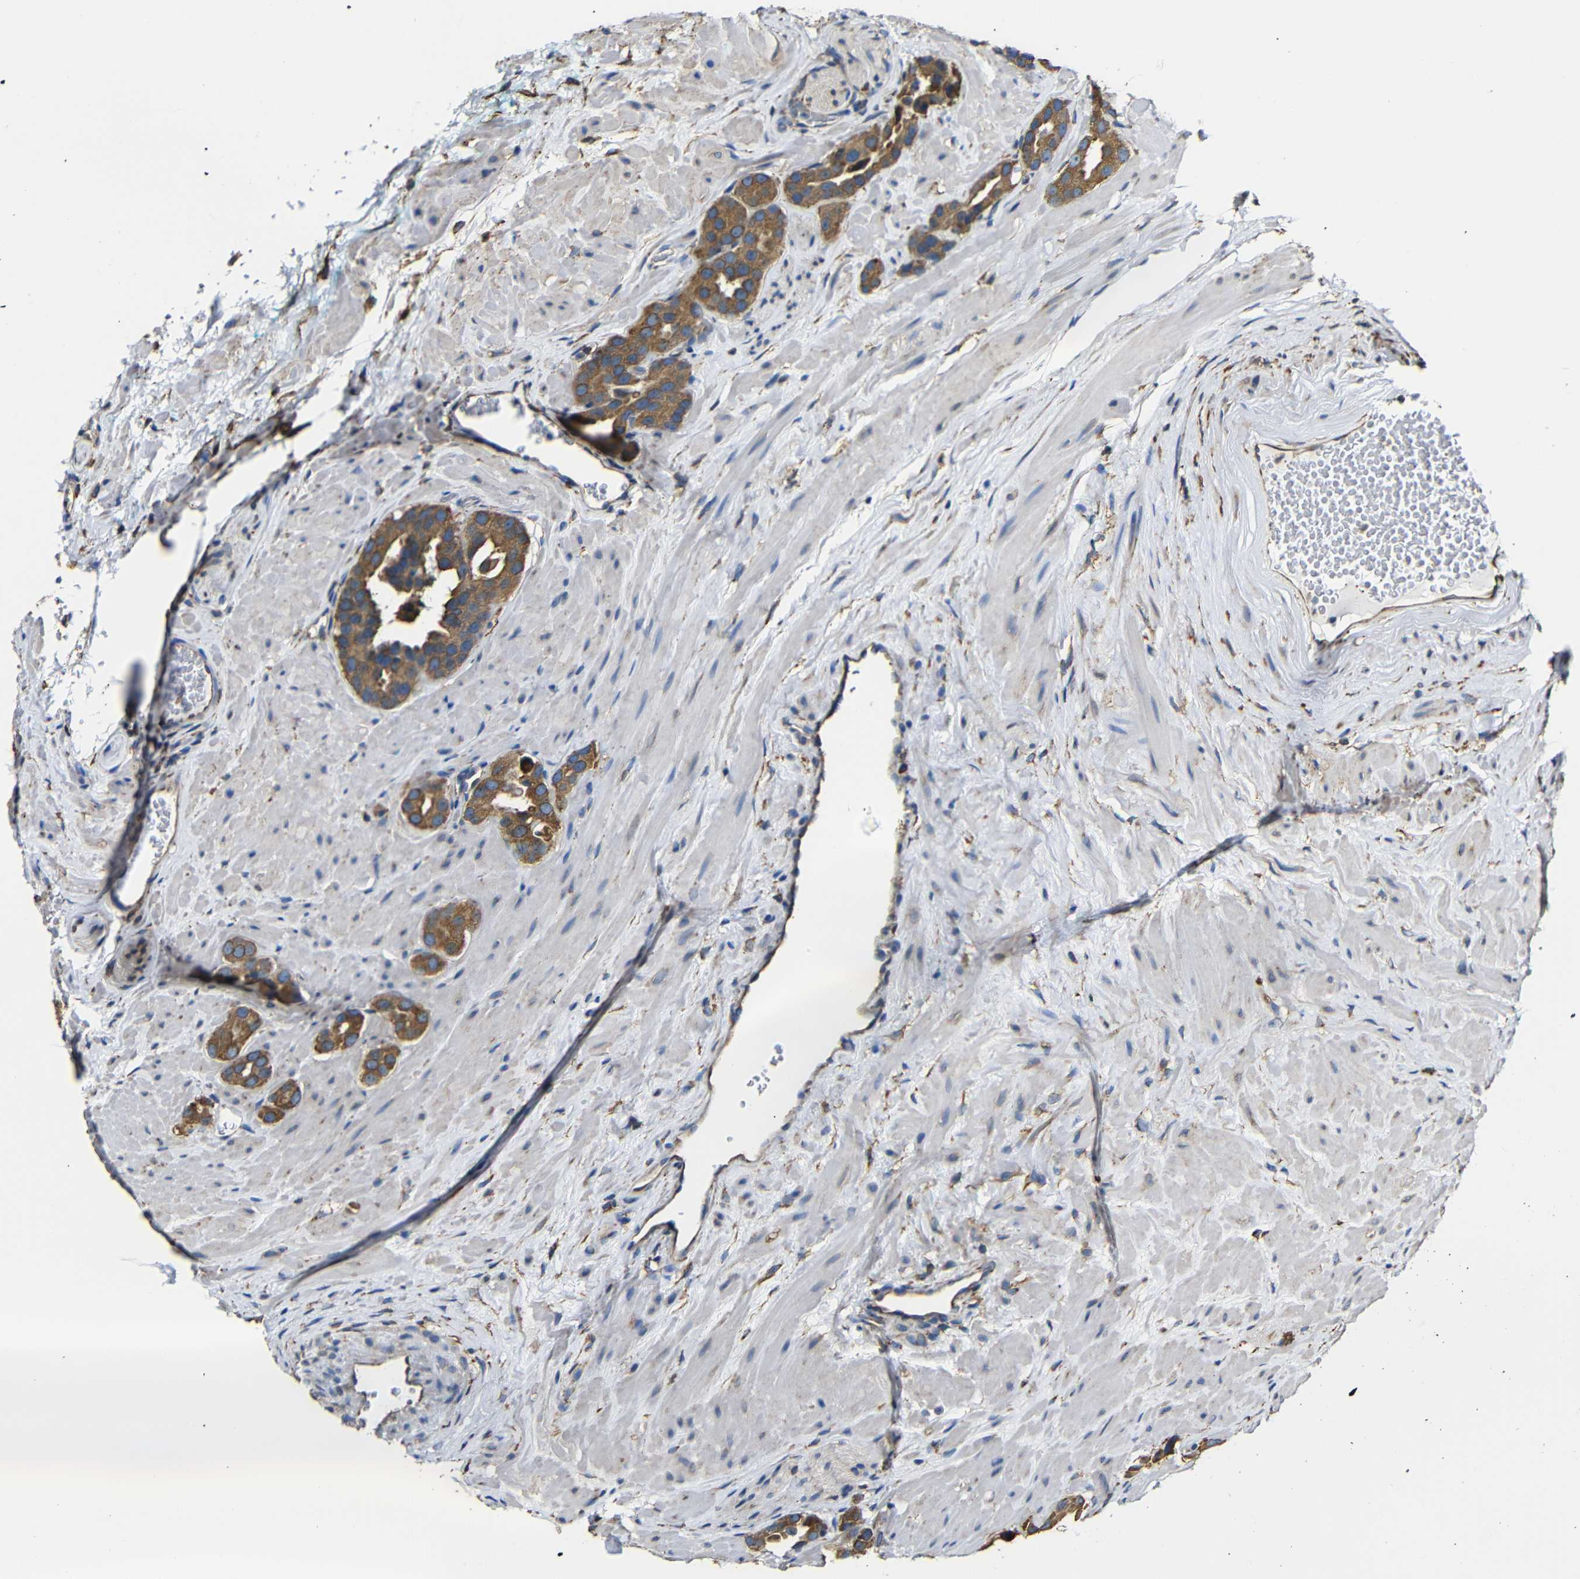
{"staining": {"intensity": "moderate", "quantity": ">75%", "location": "cytoplasmic/membranous"}, "tissue": "prostate cancer", "cell_type": "Tumor cells", "image_type": "cancer", "snomed": [{"axis": "morphology", "description": "Adenocarcinoma, High grade"}, {"axis": "topography", "description": "Prostate"}], "caption": "Prostate cancer was stained to show a protein in brown. There is medium levels of moderate cytoplasmic/membranous positivity in approximately >75% of tumor cells.", "gene": "PPIB", "patient": {"sex": "male", "age": 64}}